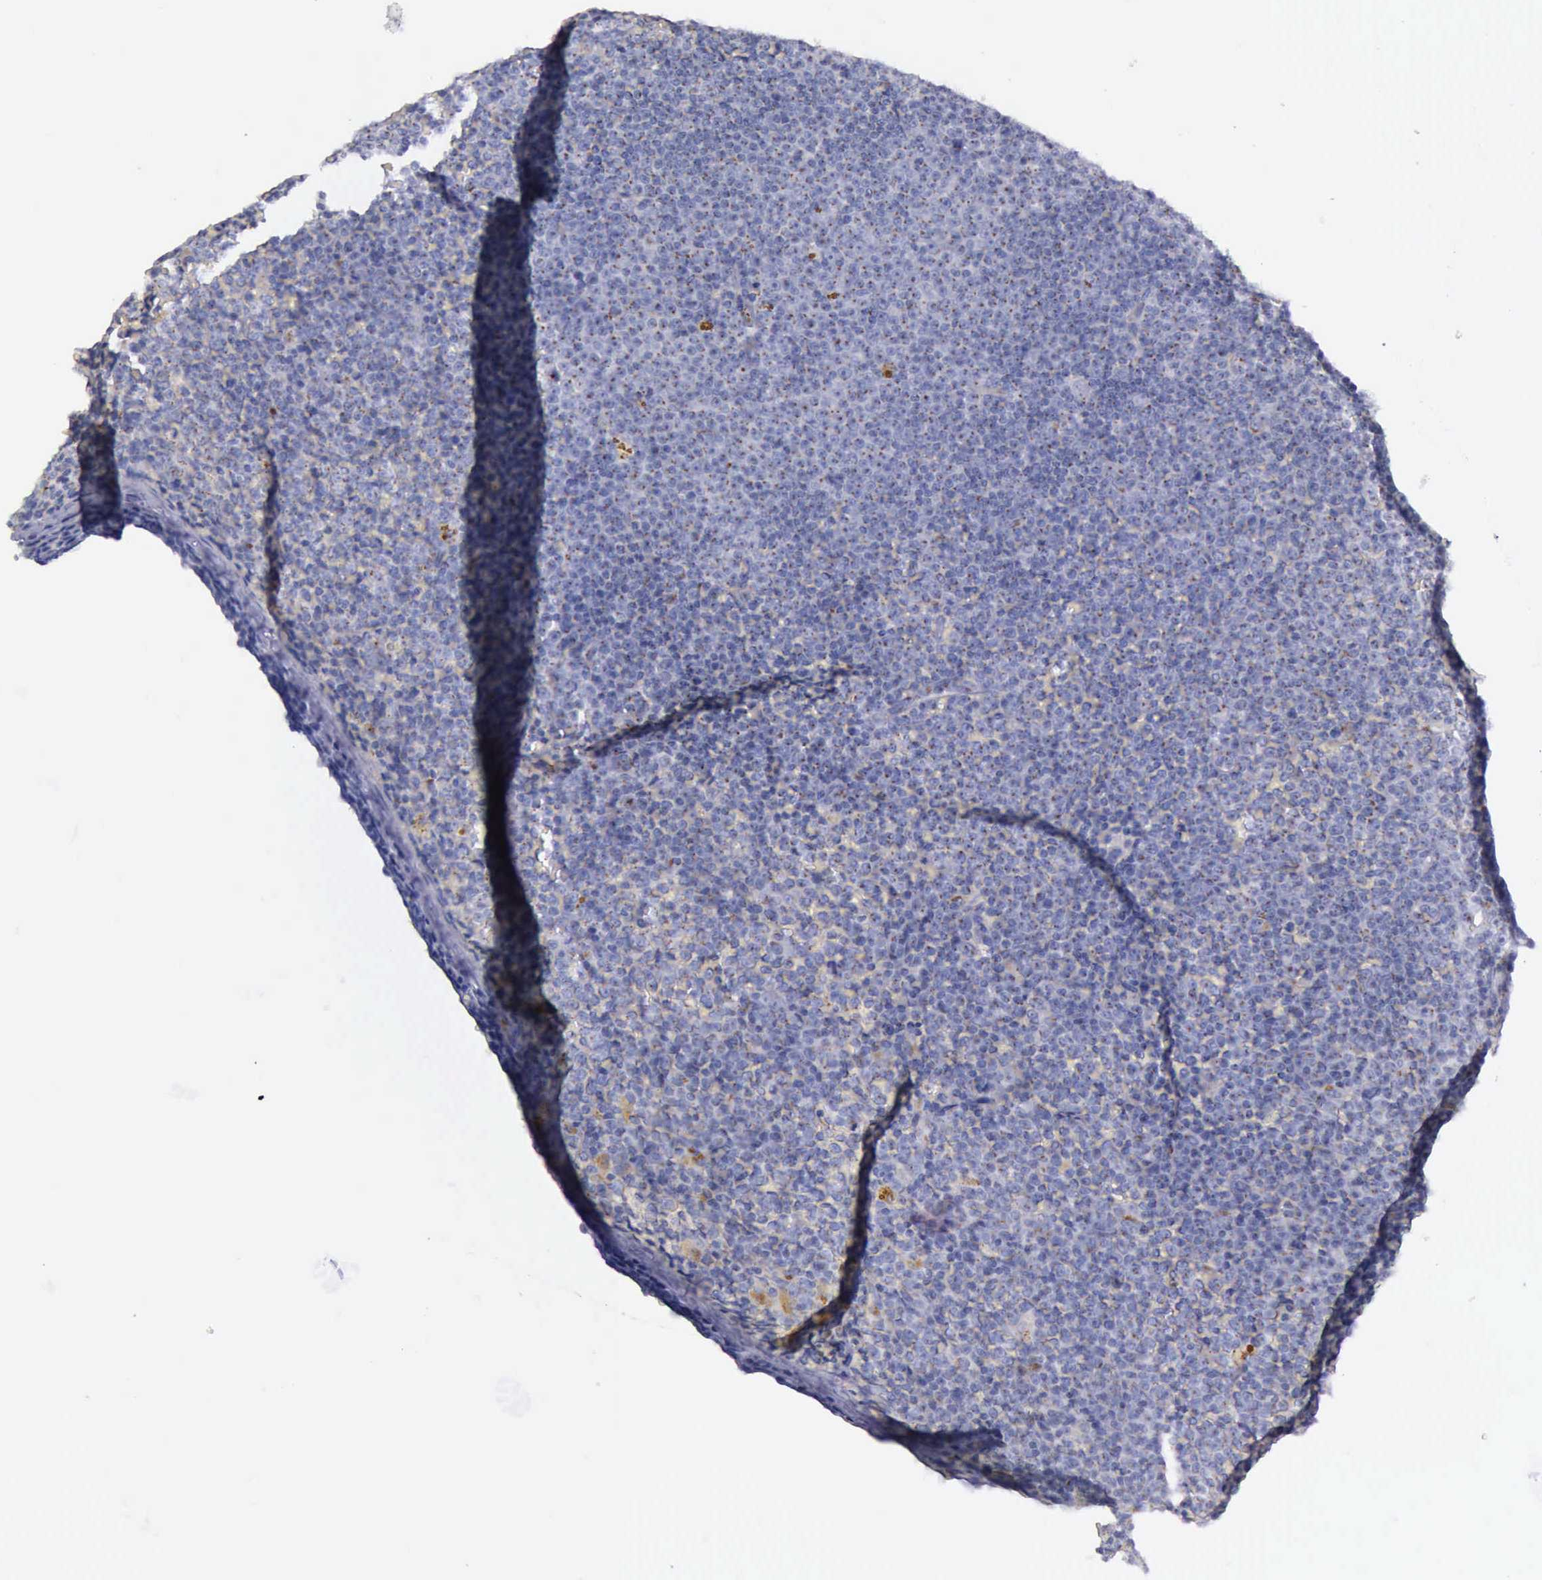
{"staining": {"intensity": "strong", "quantity": ">75%", "location": "cytoplasmic/membranous"}, "tissue": "lymphoma", "cell_type": "Tumor cells", "image_type": "cancer", "snomed": [{"axis": "morphology", "description": "Malignant lymphoma, non-Hodgkin's type, Low grade"}, {"axis": "topography", "description": "Lymph node"}], "caption": "Immunohistochemistry photomicrograph of neoplastic tissue: human low-grade malignant lymphoma, non-Hodgkin's type stained using immunohistochemistry reveals high levels of strong protein expression localized specifically in the cytoplasmic/membranous of tumor cells, appearing as a cytoplasmic/membranous brown color.", "gene": "GOLGA5", "patient": {"sex": "male", "age": 50}}